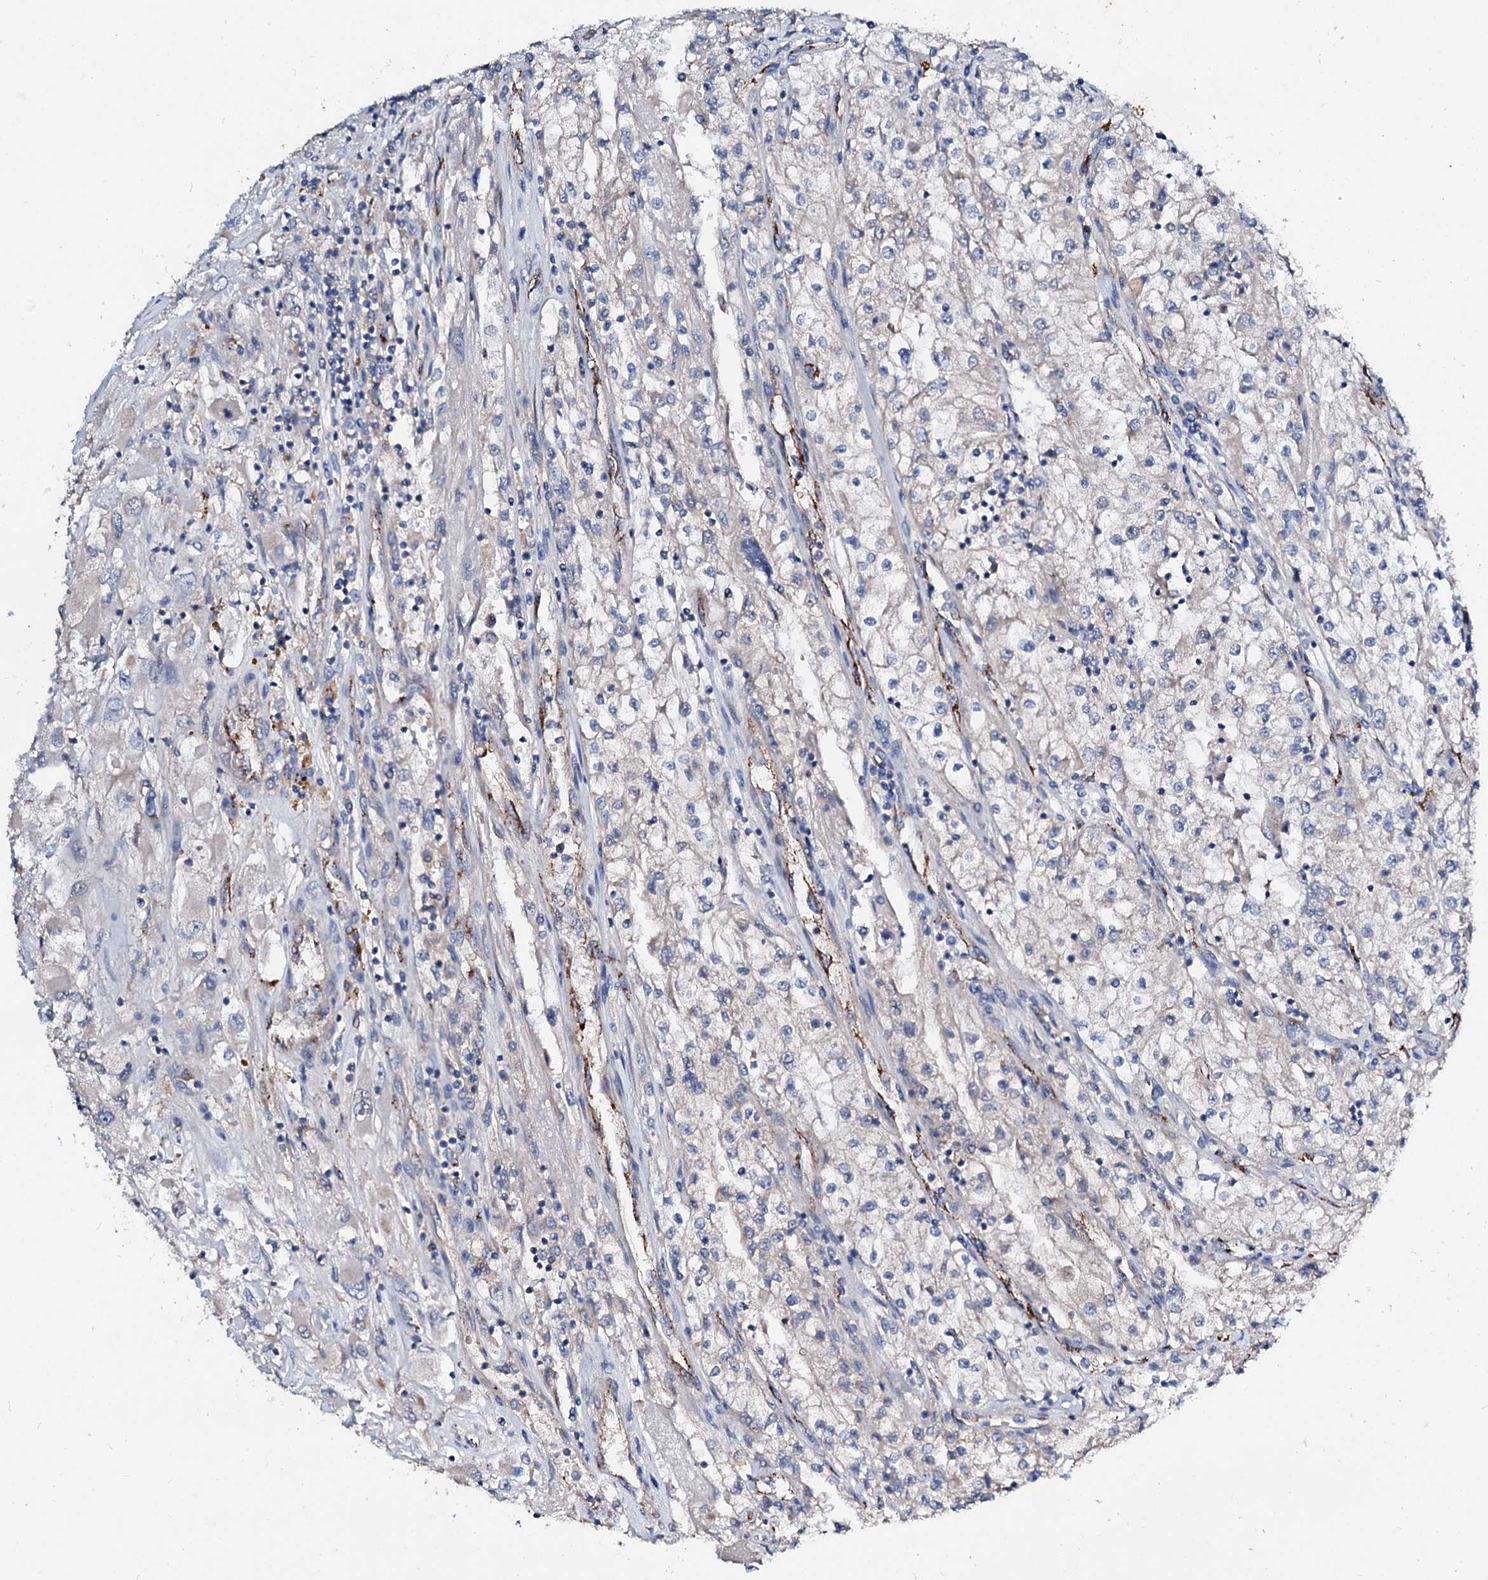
{"staining": {"intensity": "negative", "quantity": "none", "location": "none"}, "tissue": "renal cancer", "cell_type": "Tumor cells", "image_type": "cancer", "snomed": [{"axis": "morphology", "description": "Adenocarcinoma, NOS"}, {"axis": "topography", "description": "Kidney"}], "caption": "Immunohistochemistry image of human renal cancer stained for a protein (brown), which reveals no positivity in tumor cells. The staining is performed using DAB (3,3'-diaminobenzidine) brown chromogen with nuclei counter-stained in using hematoxylin.", "gene": "FIBIN", "patient": {"sex": "female", "age": 52}}